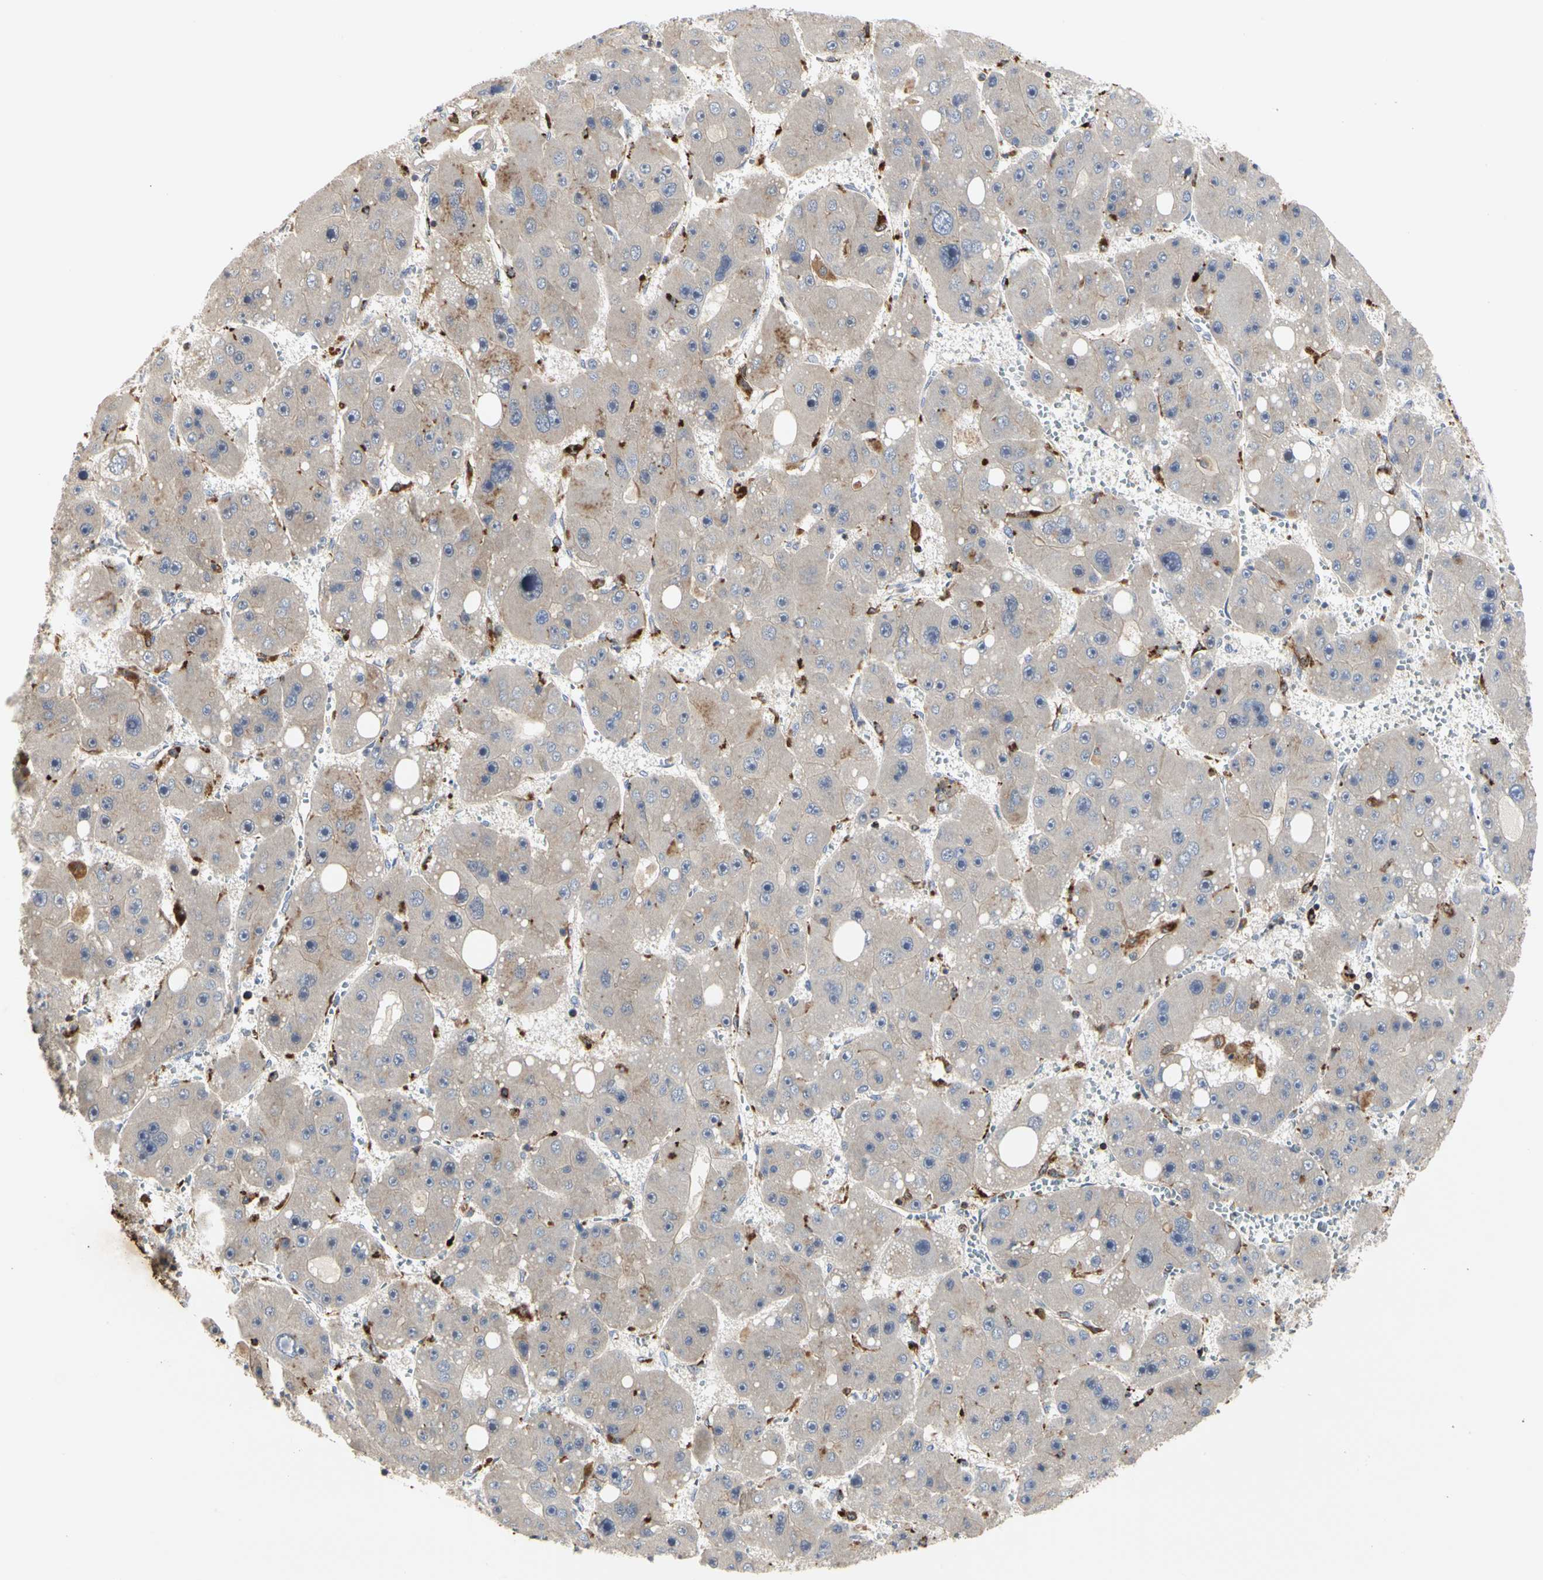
{"staining": {"intensity": "weak", "quantity": "<25%", "location": "cytoplasmic/membranous"}, "tissue": "liver cancer", "cell_type": "Tumor cells", "image_type": "cancer", "snomed": [{"axis": "morphology", "description": "Carcinoma, Hepatocellular, NOS"}, {"axis": "topography", "description": "Liver"}], "caption": "High power microscopy micrograph of an IHC image of liver cancer (hepatocellular carcinoma), revealing no significant staining in tumor cells. The staining was performed using DAB (3,3'-diaminobenzidine) to visualize the protein expression in brown, while the nuclei were stained in blue with hematoxylin (Magnification: 20x).", "gene": "NAPG", "patient": {"sex": "female", "age": 61}}